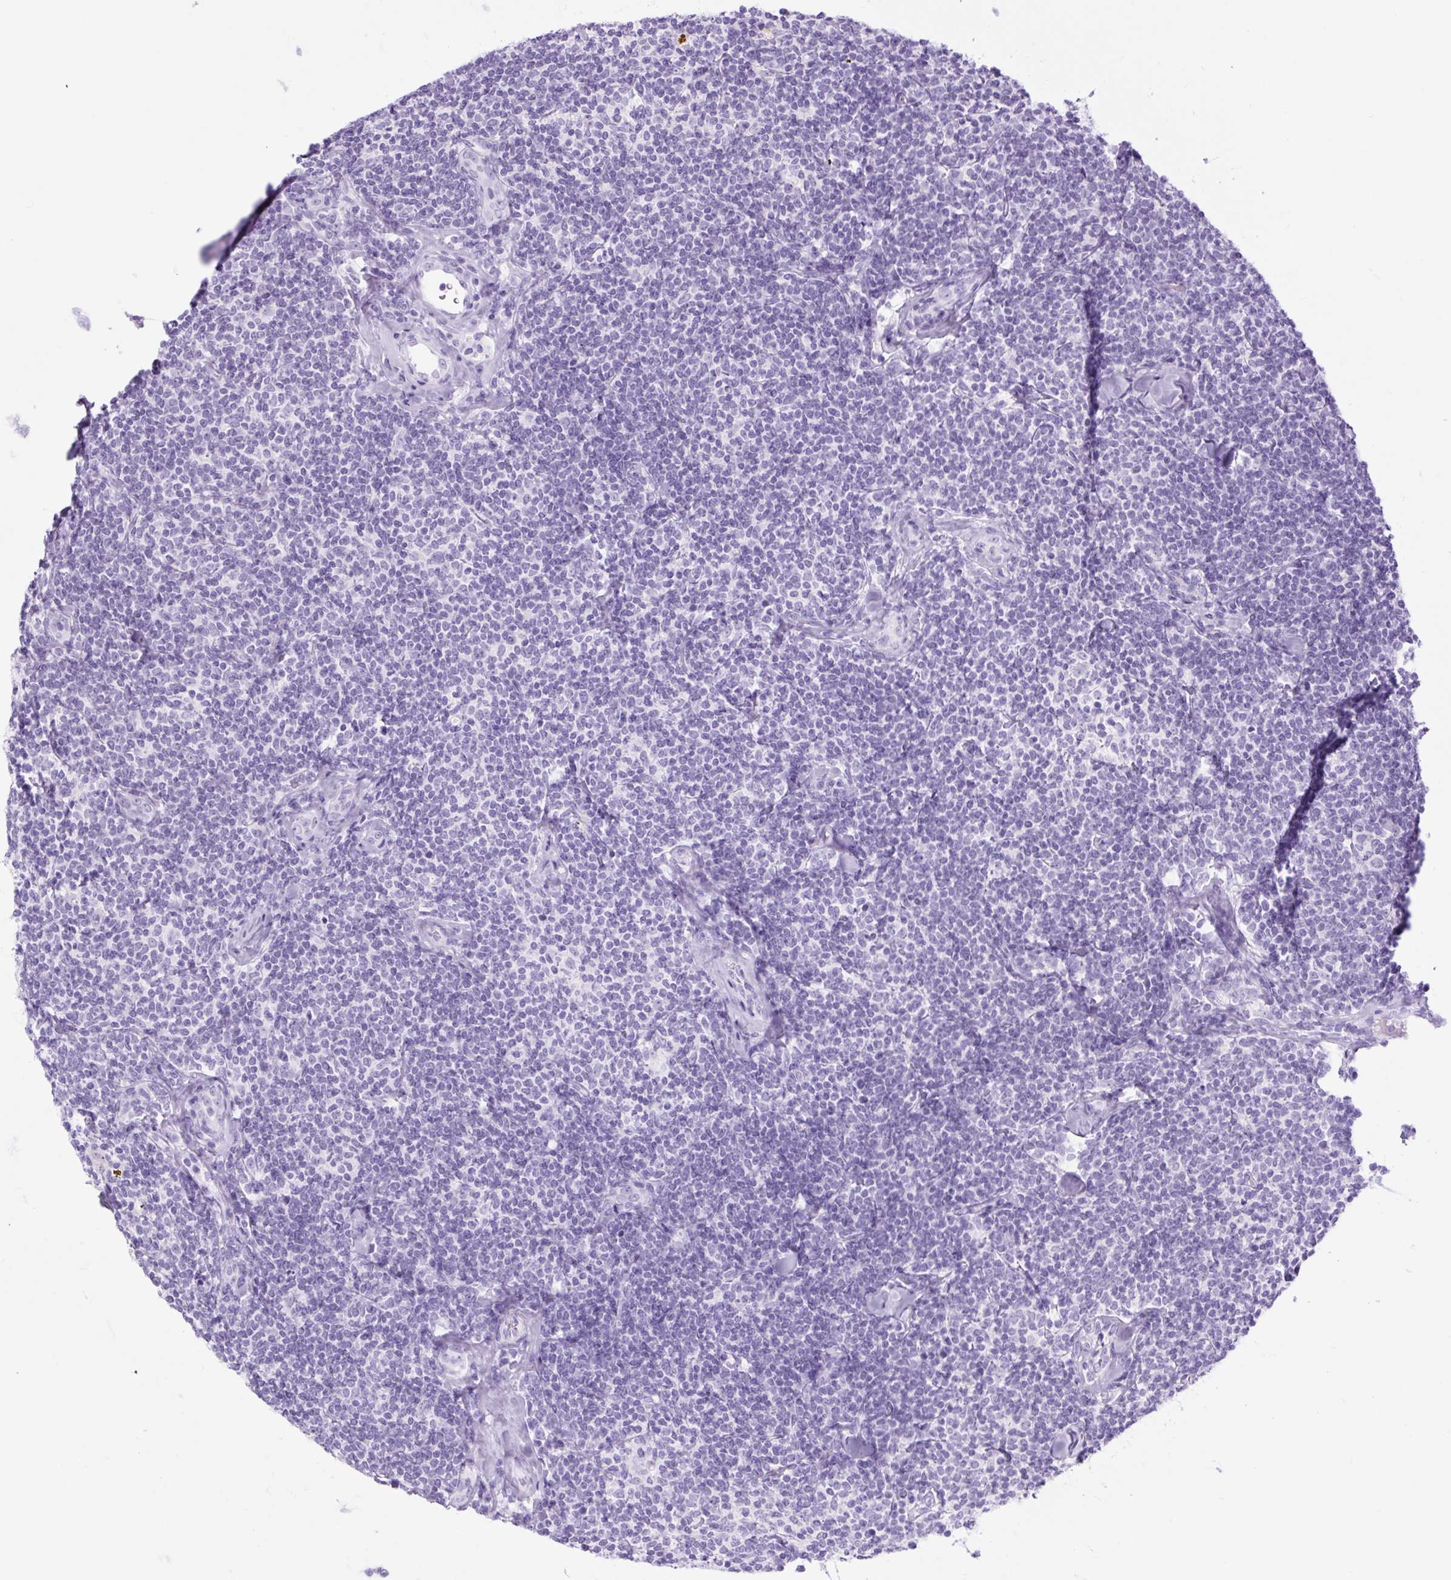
{"staining": {"intensity": "negative", "quantity": "none", "location": "none"}, "tissue": "lymphoma", "cell_type": "Tumor cells", "image_type": "cancer", "snomed": [{"axis": "morphology", "description": "Malignant lymphoma, non-Hodgkin's type, Low grade"}, {"axis": "topography", "description": "Lymph node"}], "caption": "Histopathology image shows no significant protein expression in tumor cells of low-grade malignant lymphoma, non-Hodgkin's type.", "gene": "TFF2", "patient": {"sex": "female", "age": 56}}